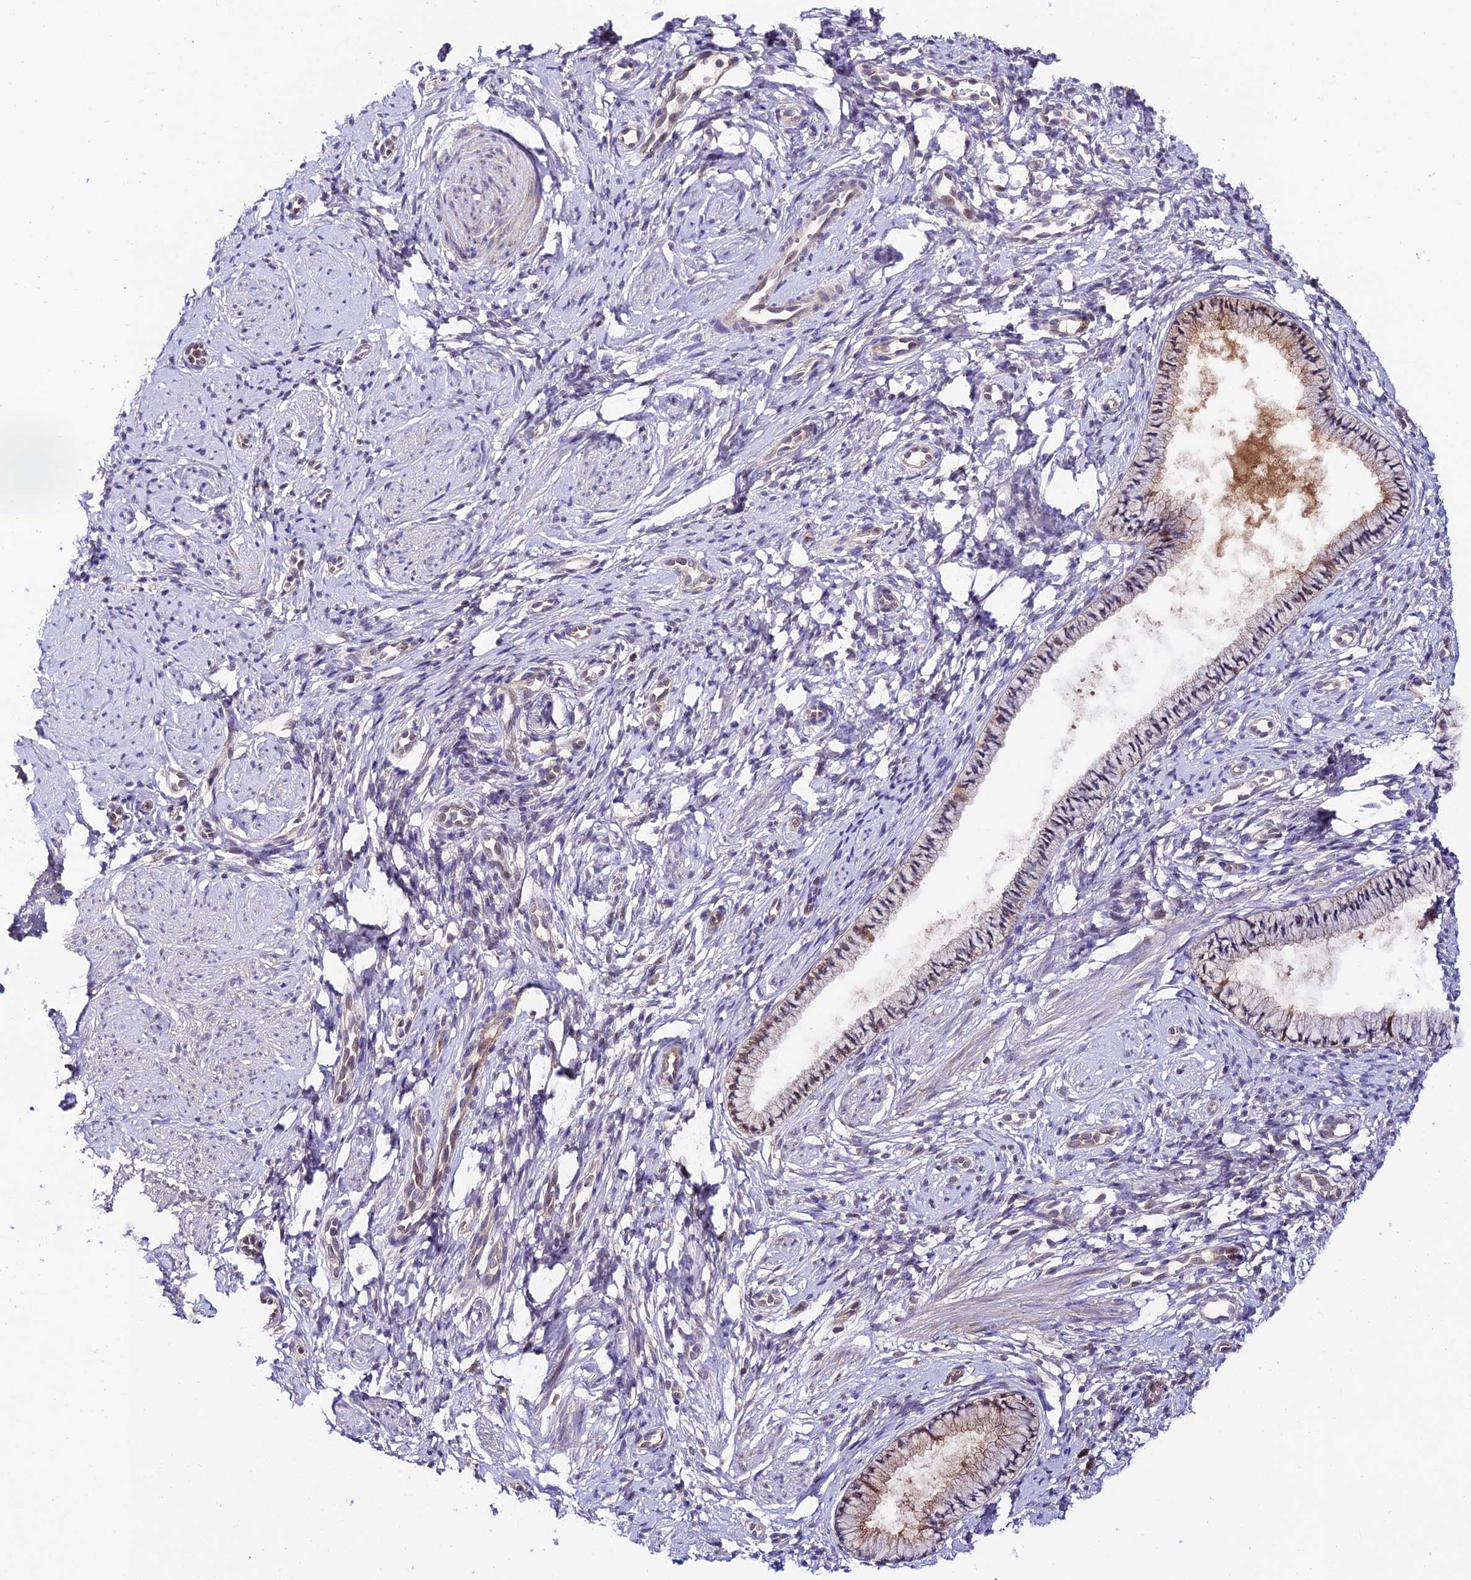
{"staining": {"intensity": "weak", "quantity": "<25%", "location": "cytoplasmic/membranous"}, "tissue": "cervix", "cell_type": "Glandular cells", "image_type": "normal", "snomed": [{"axis": "morphology", "description": "Normal tissue, NOS"}, {"axis": "topography", "description": "Cervix"}], "caption": "Unremarkable cervix was stained to show a protein in brown. There is no significant positivity in glandular cells.", "gene": "TRIM40", "patient": {"sex": "female", "age": 57}}